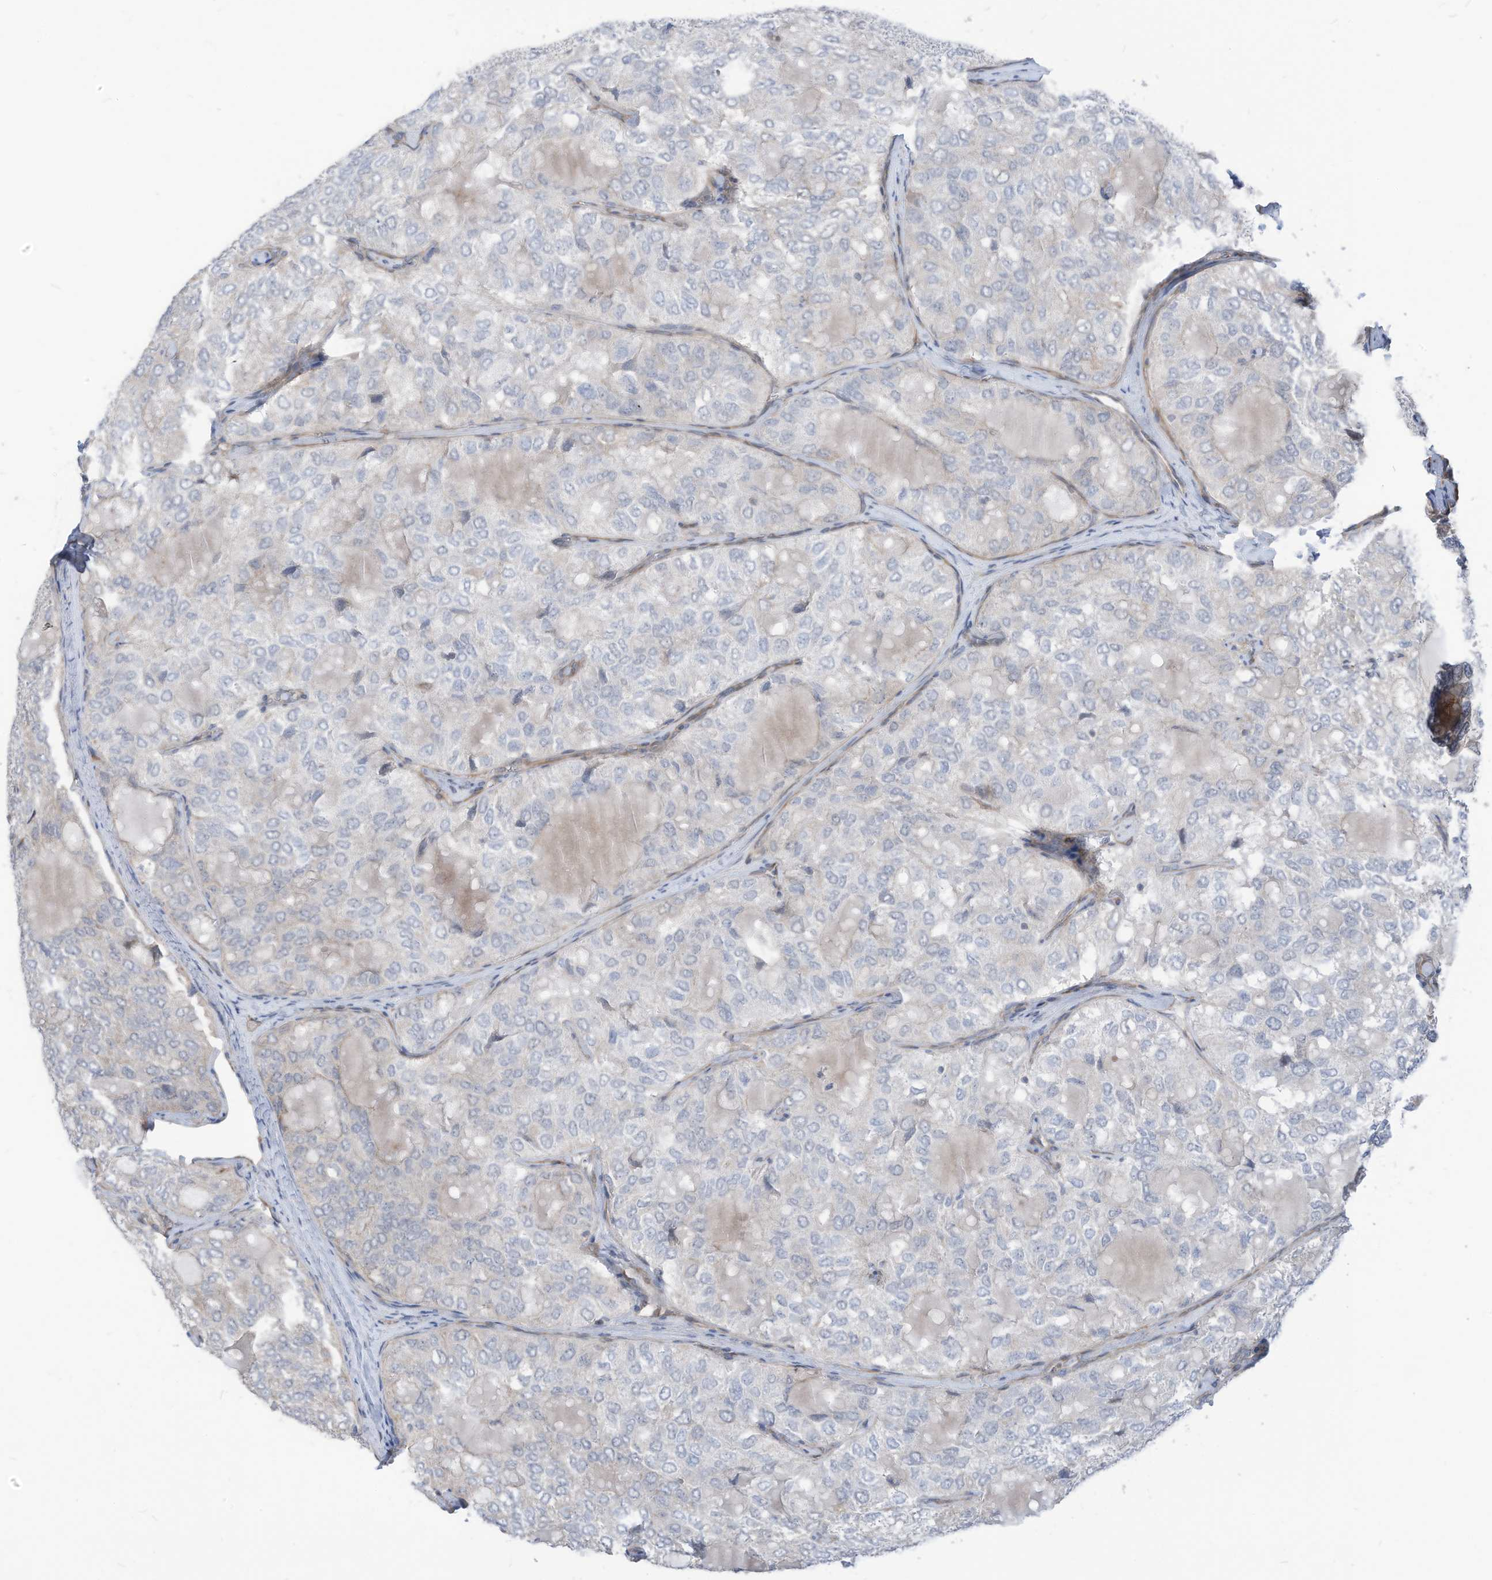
{"staining": {"intensity": "negative", "quantity": "none", "location": "none"}, "tissue": "thyroid cancer", "cell_type": "Tumor cells", "image_type": "cancer", "snomed": [{"axis": "morphology", "description": "Follicular adenoma carcinoma, NOS"}, {"axis": "topography", "description": "Thyroid gland"}], "caption": "Tumor cells are negative for brown protein staining in thyroid follicular adenoma carcinoma.", "gene": "GPATCH3", "patient": {"sex": "male", "age": 75}}